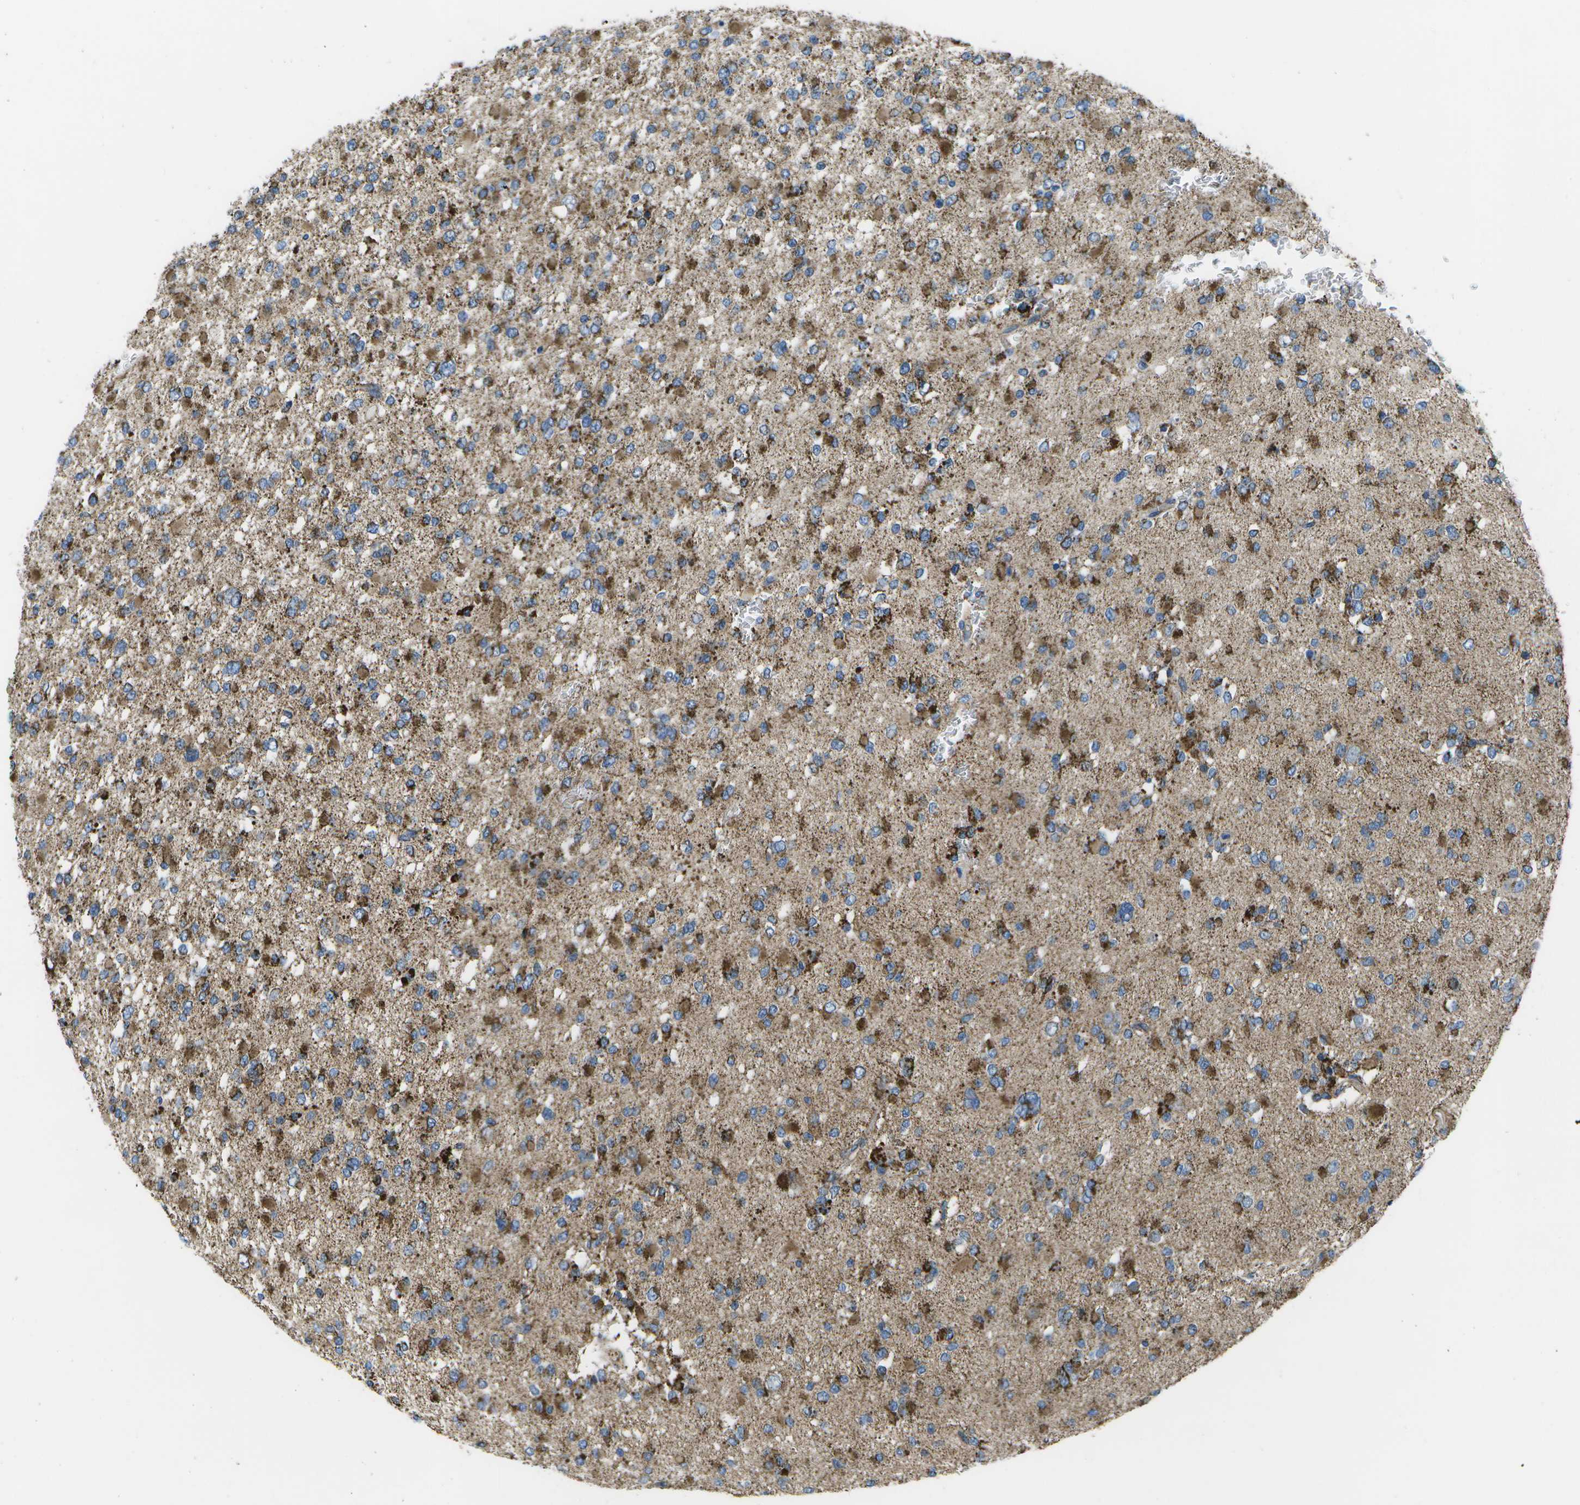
{"staining": {"intensity": "strong", "quantity": "25%-75%", "location": "cytoplasmic/membranous"}, "tissue": "glioma", "cell_type": "Tumor cells", "image_type": "cancer", "snomed": [{"axis": "morphology", "description": "Glioma, malignant, Low grade"}, {"axis": "topography", "description": "Brain"}], "caption": "Immunohistochemical staining of human malignant glioma (low-grade) demonstrates high levels of strong cytoplasmic/membranous staining in about 25%-75% of tumor cells. Immunohistochemistry stains the protein in brown and the nuclei are stained blue.", "gene": "MVK", "patient": {"sex": "female", "age": 22}}